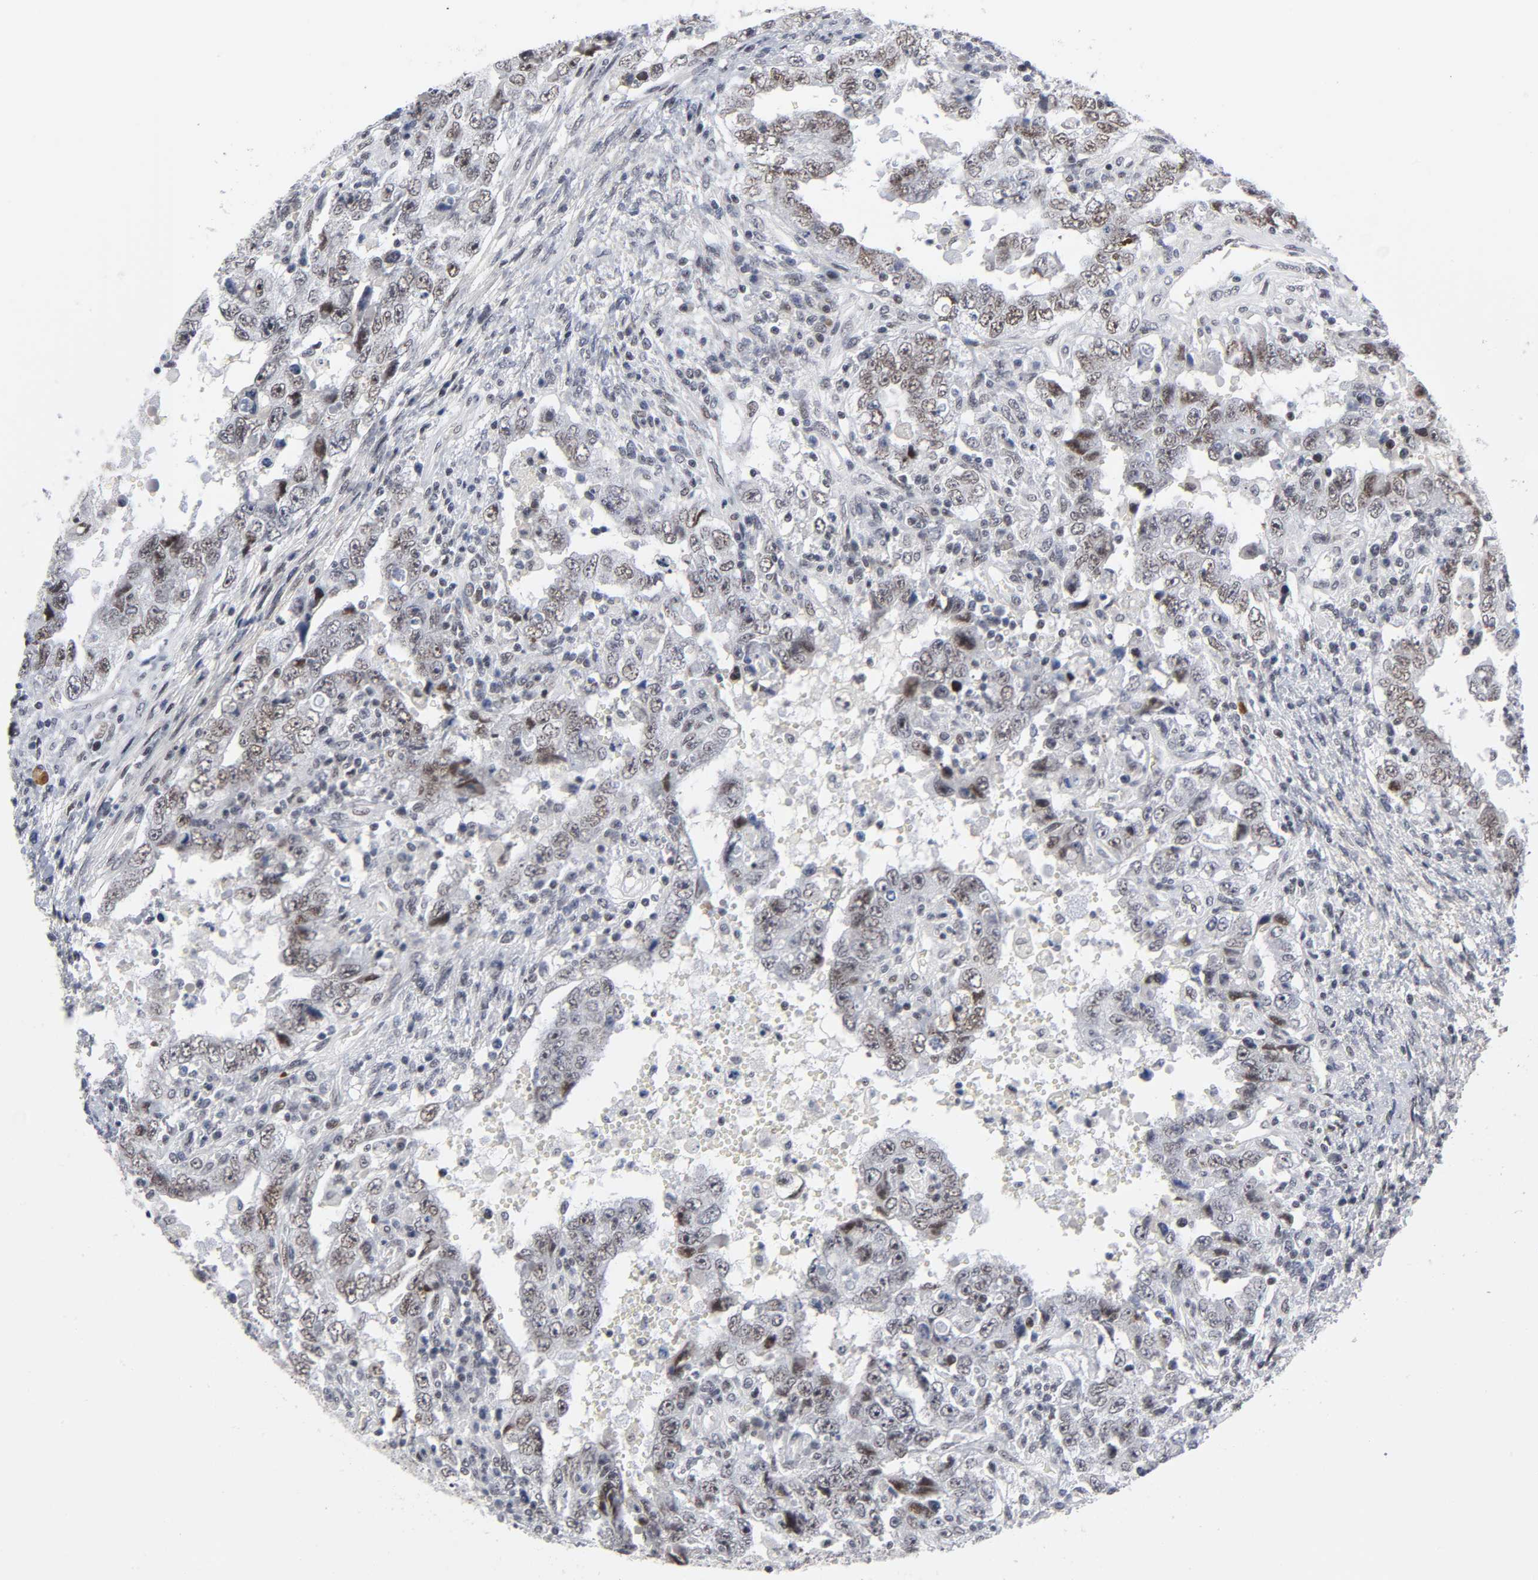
{"staining": {"intensity": "weak", "quantity": ">75%", "location": "nuclear"}, "tissue": "testis cancer", "cell_type": "Tumor cells", "image_type": "cancer", "snomed": [{"axis": "morphology", "description": "Carcinoma, Embryonal, NOS"}, {"axis": "topography", "description": "Testis"}], "caption": "Brown immunohistochemical staining in human testis cancer (embryonal carcinoma) demonstrates weak nuclear staining in approximately >75% of tumor cells.", "gene": "DIDO1", "patient": {"sex": "male", "age": 26}}